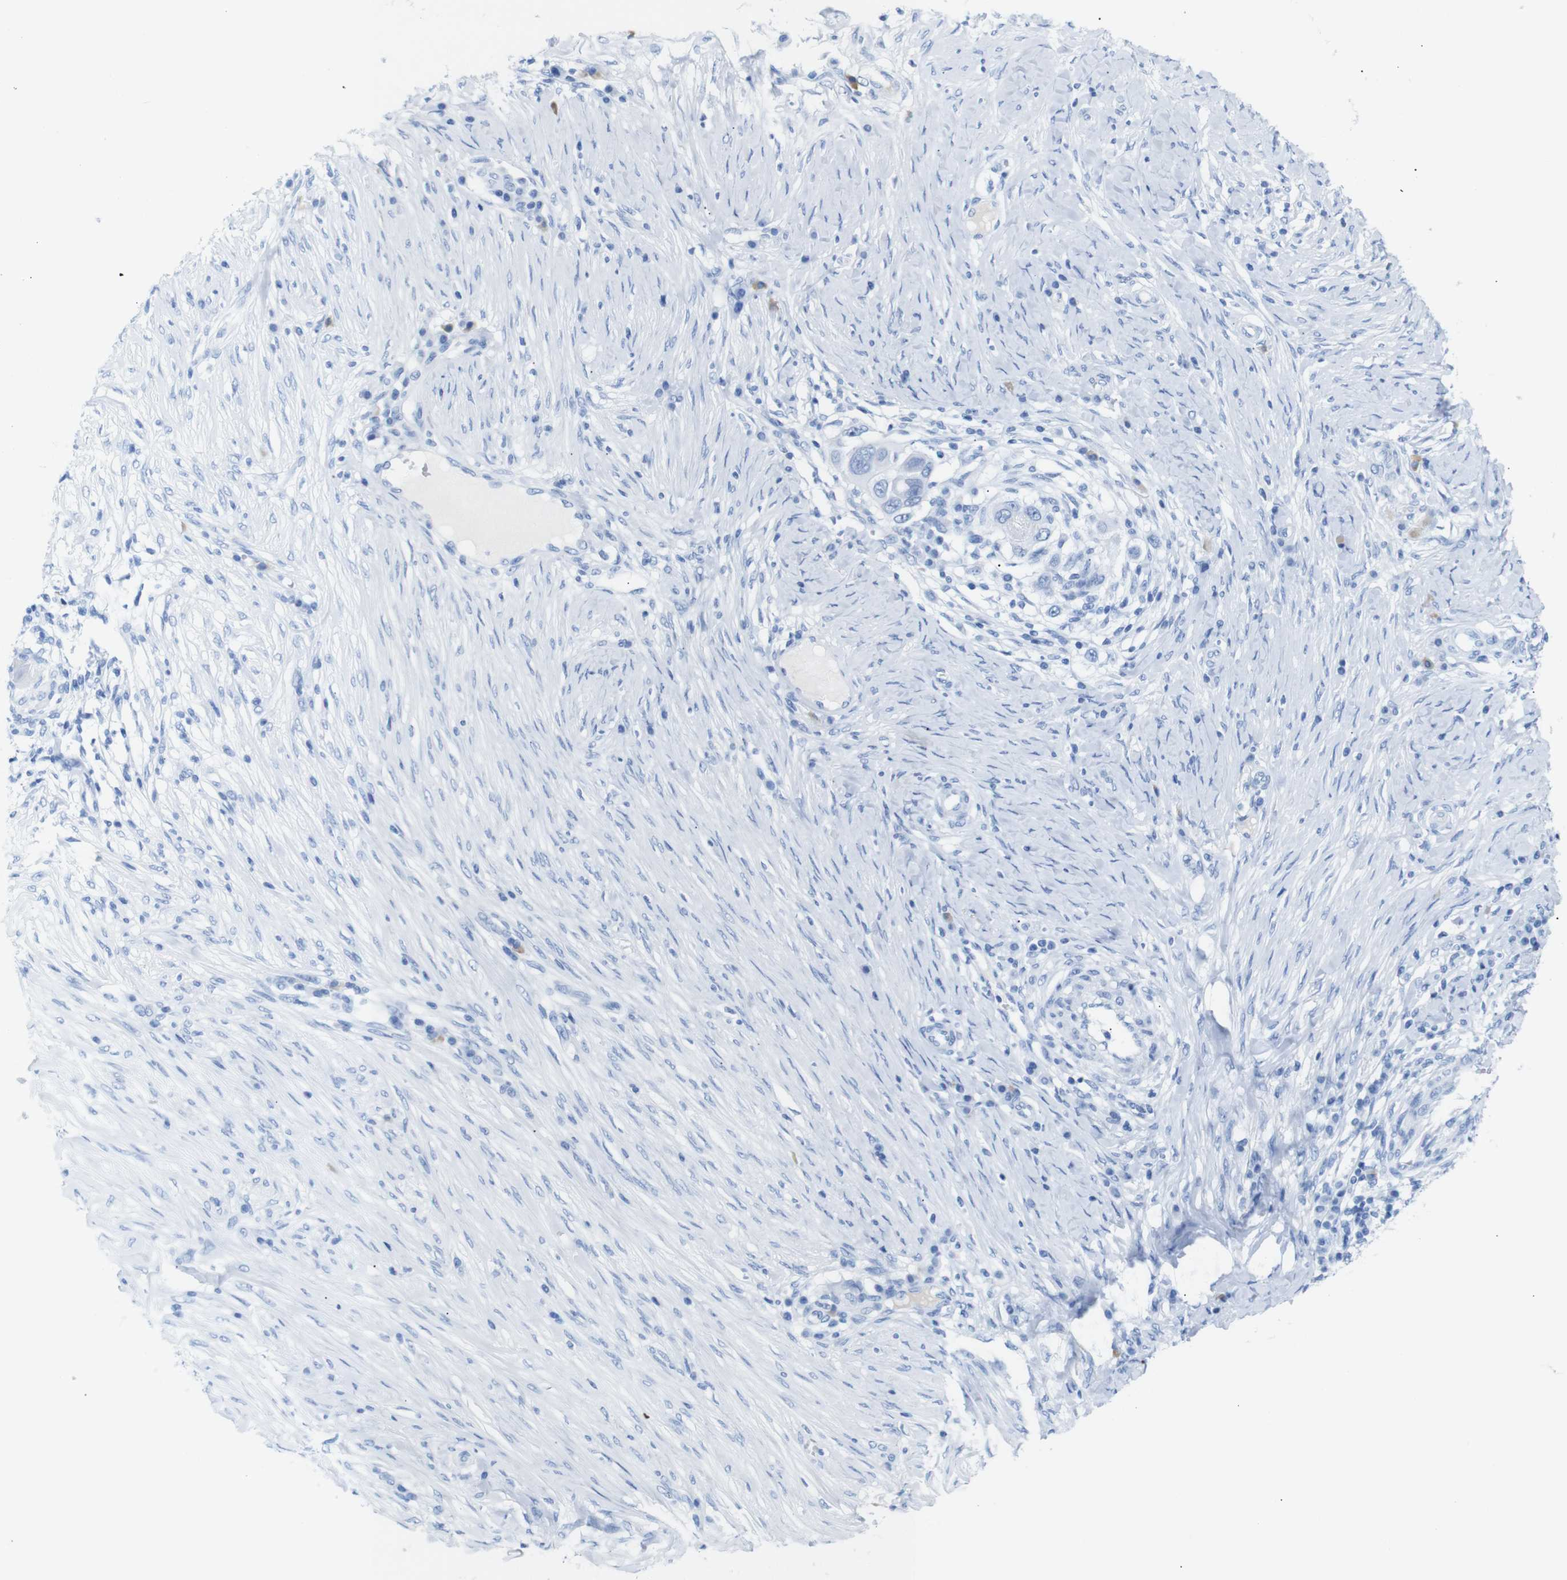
{"staining": {"intensity": "negative", "quantity": "none", "location": "none"}, "tissue": "skin cancer", "cell_type": "Tumor cells", "image_type": "cancer", "snomed": [{"axis": "morphology", "description": "Squamous cell carcinoma, NOS"}, {"axis": "topography", "description": "Skin"}], "caption": "Immunohistochemistry photomicrograph of neoplastic tissue: human squamous cell carcinoma (skin) stained with DAB (3,3'-diaminobenzidine) shows no significant protein expression in tumor cells. Brightfield microscopy of IHC stained with DAB (3,3'-diaminobenzidine) (brown) and hematoxylin (blue), captured at high magnification.", "gene": "ERVMER34-1", "patient": {"sex": "female", "age": 44}}